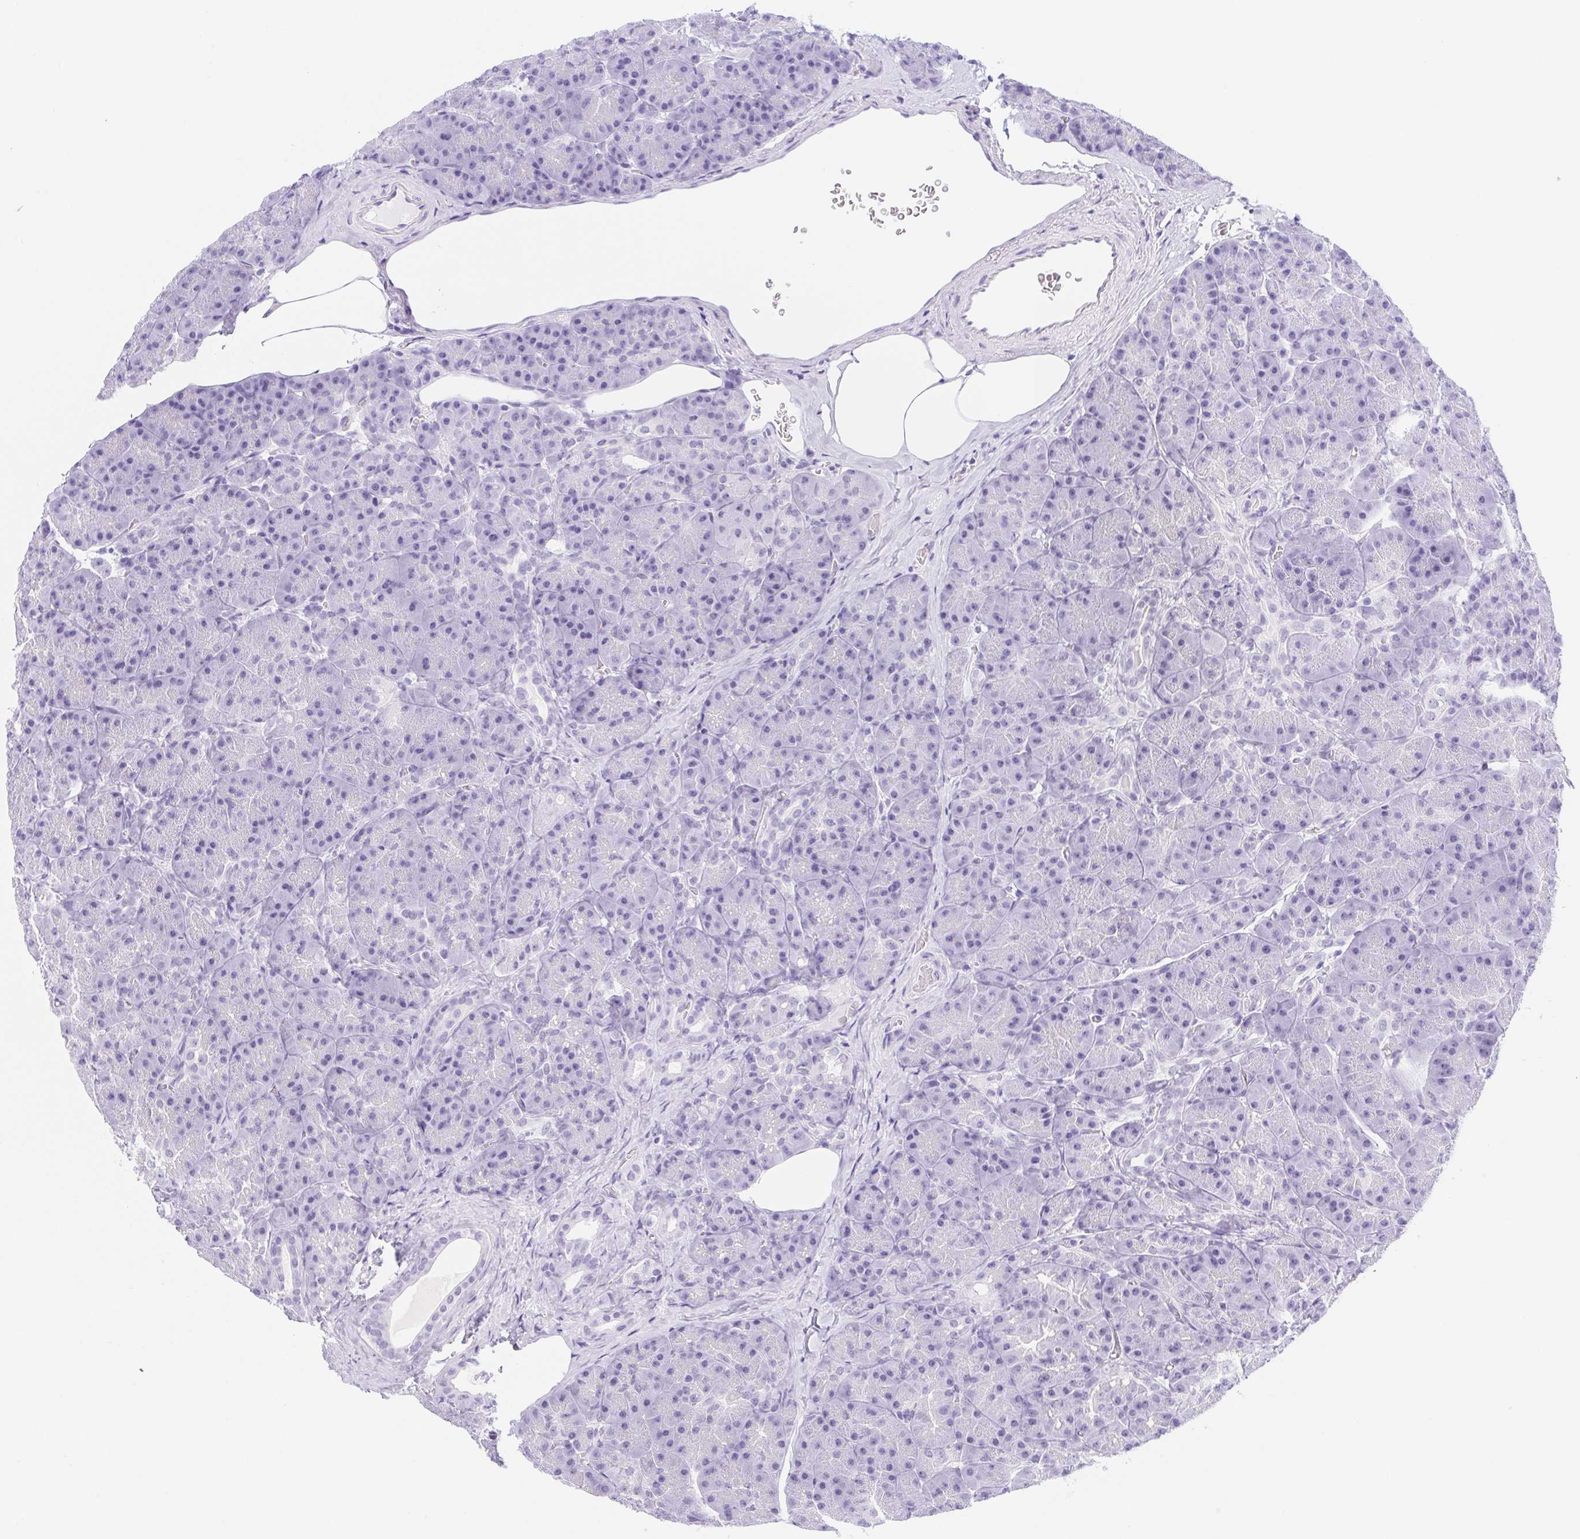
{"staining": {"intensity": "weak", "quantity": "<25%", "location": "nuclear"}, "tissue": "pancreas", "cell_type": "Exocrine glandular cells", "image_type": "normal", "snomed": [{"axis": "morphology", "description": "Normal tissue, NOS"}, {"axis": "topography", "description": "Pancreas"}], "caption": "Immunohistochemical staining of normal human pancreas reveals no significant expression in exocrine glandular cells.", "gene": "CAND1", "patient": {"sex": "male", "age": 57}}